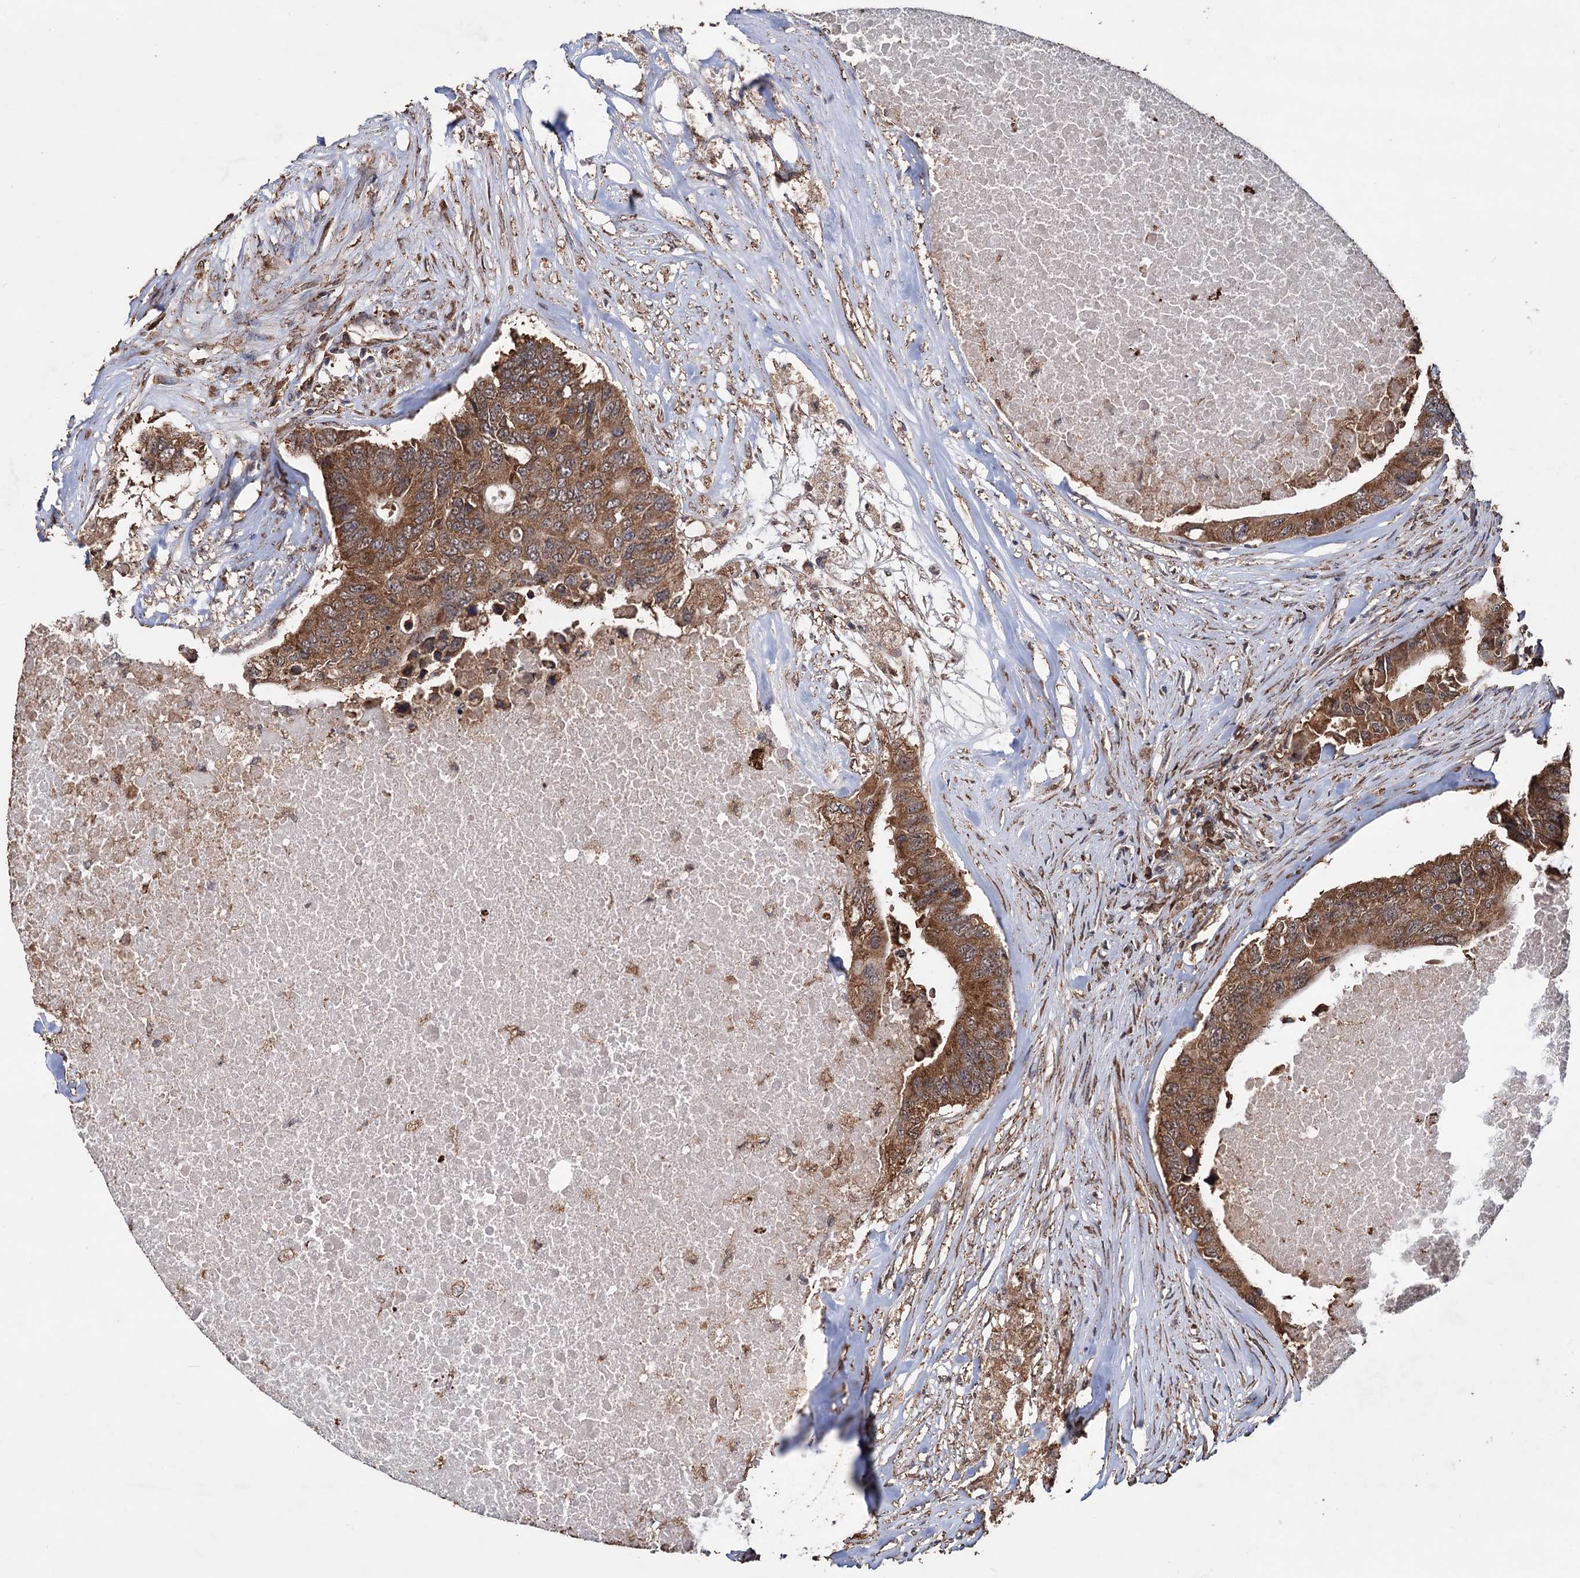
{"staining": {"intensity": "moderate", "quantity": ">75%", "location": "cytoplasmic/membranous"}, "tissue": "colorectal cancer", "cell_type": "Tumor cells", "image_type": "cancer", "snomed": [{"axis": "morphology", "description": "Adenocarcinoma, NOS"}, {"axis": "topography", "description": "Colon"}], "caption": "Immunohistochemical staining of colorectal cancer (adenocarcinoma) shows moderate cytoplasmic/membranous protein expression in approximately >75% of tumor cells.", "gene": "TBC1D12", "patient": {"sex": "male", "age": 71}}